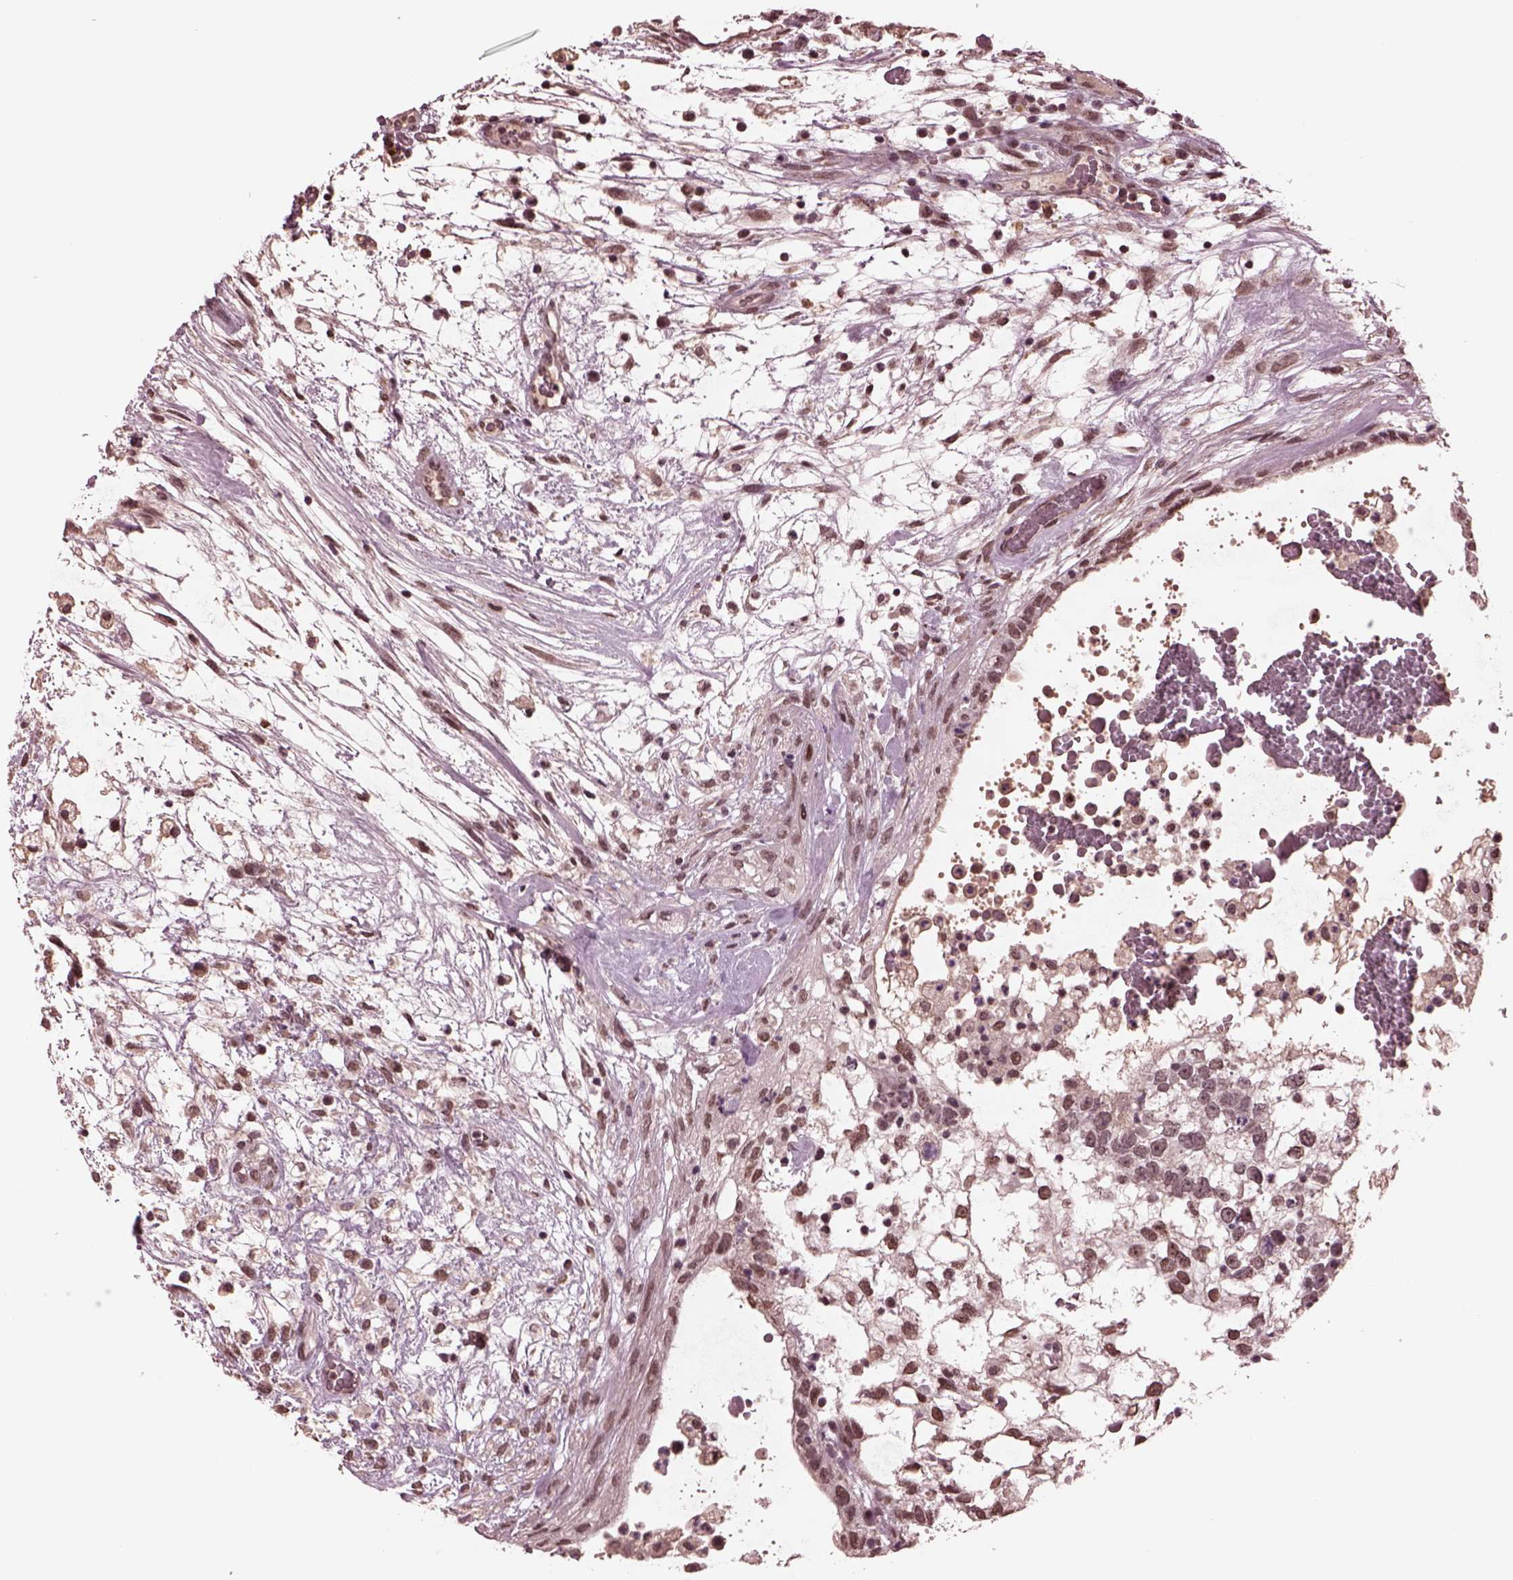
{"staining": {"intensity": "weak", "quantity": "25%-75%", "location": "nuclear"}, "tissue": "testis cancer", "cell_type": "Tumor cells", "image_type": "cancer", "snomed": [{"axis": "morphology", "description": "Normal tissue, NOS"}, {"axis": "morphology", "description": "Carcinoma, Embryonal, NOS"}, {"axis": "topography", "description": "Testis"}], "caption": "An image of human testis embryonal carcinoma stained for a protein exhibits weak nuclear brown staining in tumor cells.", "gene": "NAP1L5", "patient": {"sex": "male", "age": 32}}